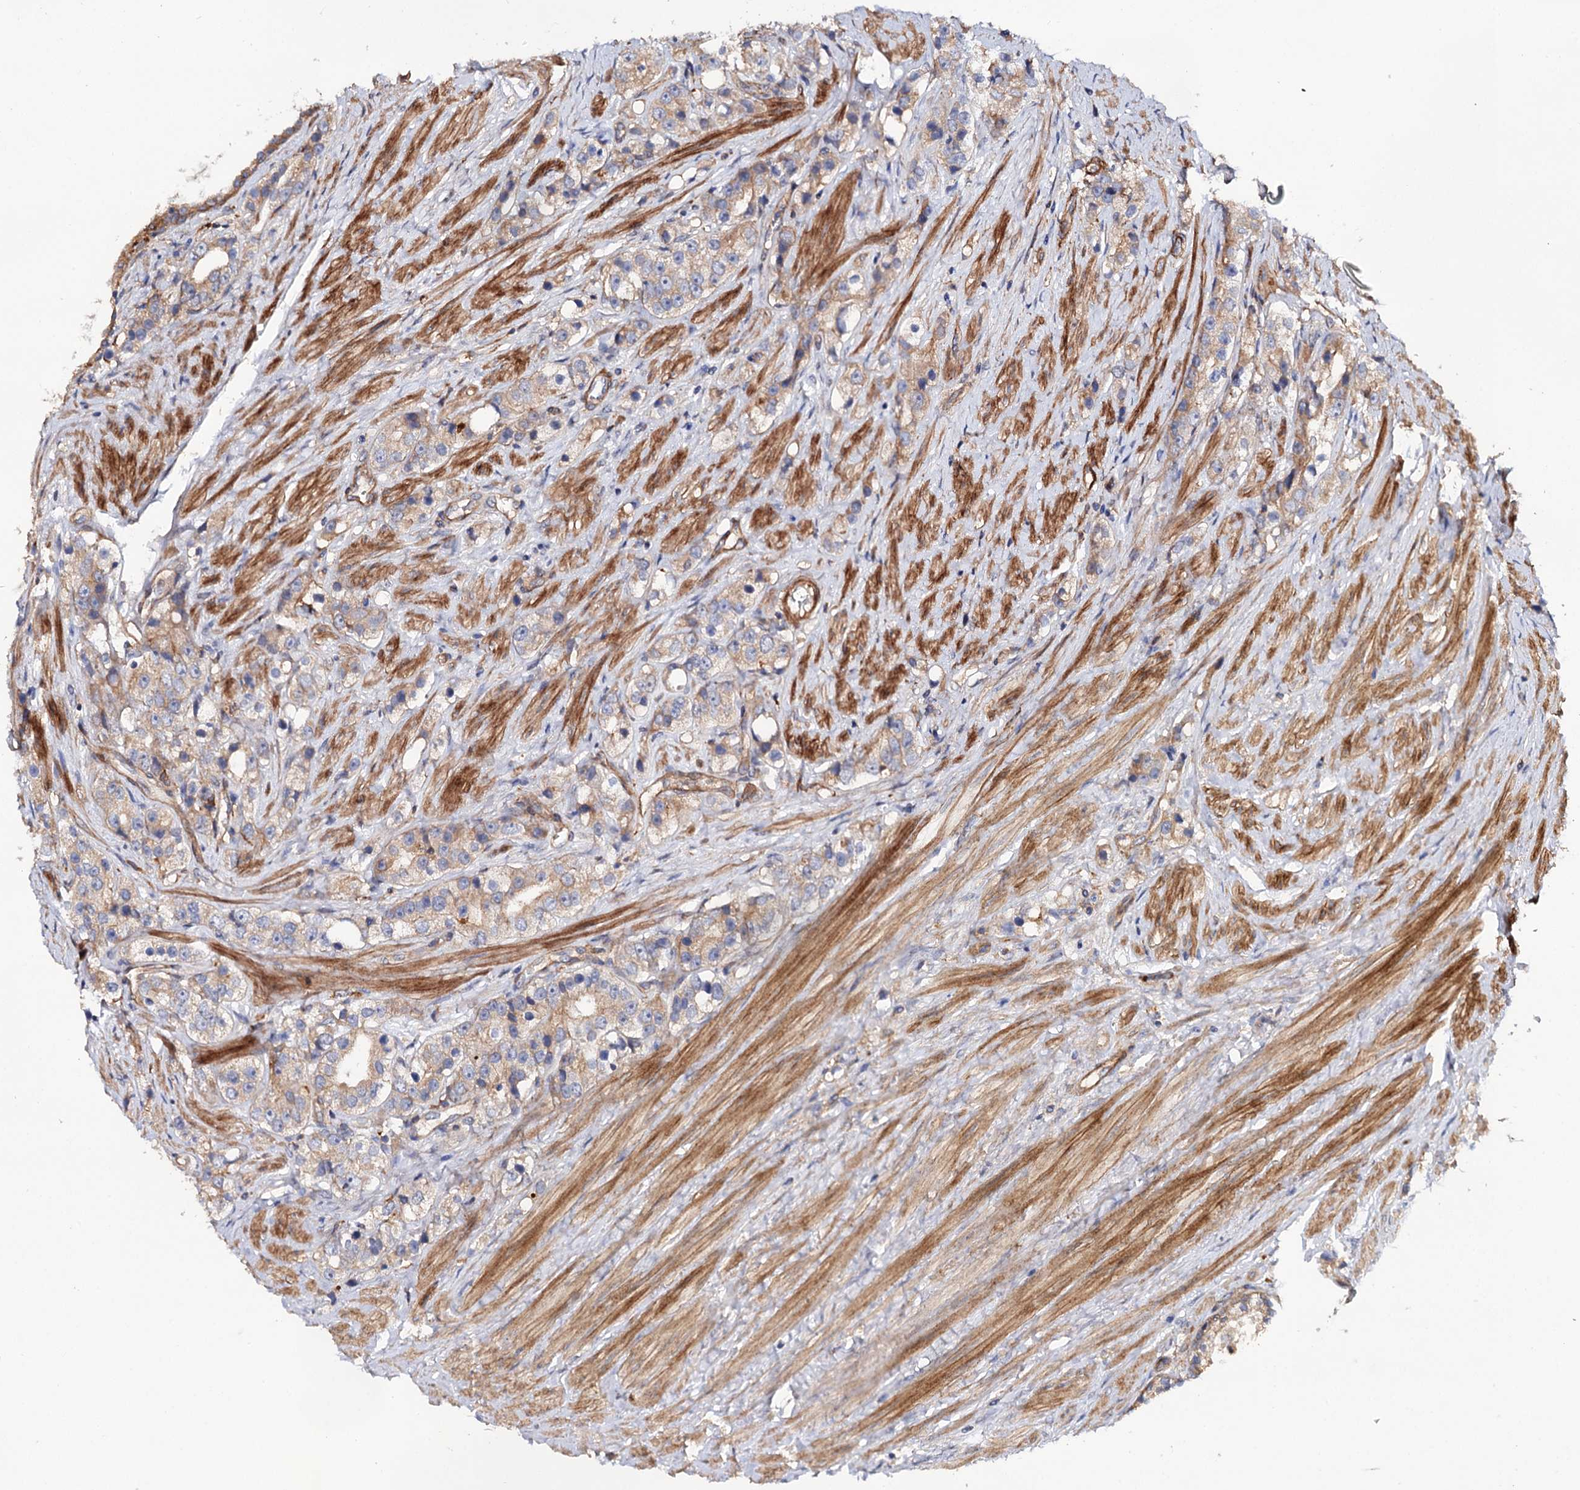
{"staining": {"intensity": "weak", "quantity": "25%-75%", "location": "cytoplasmic/membranous"}, "tissue": "prostate cancer", "cell_type": "Tumor cells", "image_type": "cancer", "snomed": [{"axis": "morphology", "description": "Adenocarcinoma, NOS"}, {"axis": "topography", "description": "Prostate"}], "caption": "Immunohistochemical staining of human prostate adenocarcinoma displays weak cytoplasmic/membranous protein positivity in approximately 25%-75% of tumor cells.", "gene": "CSAD", "patient": {"sex": "male", "age": 79}}